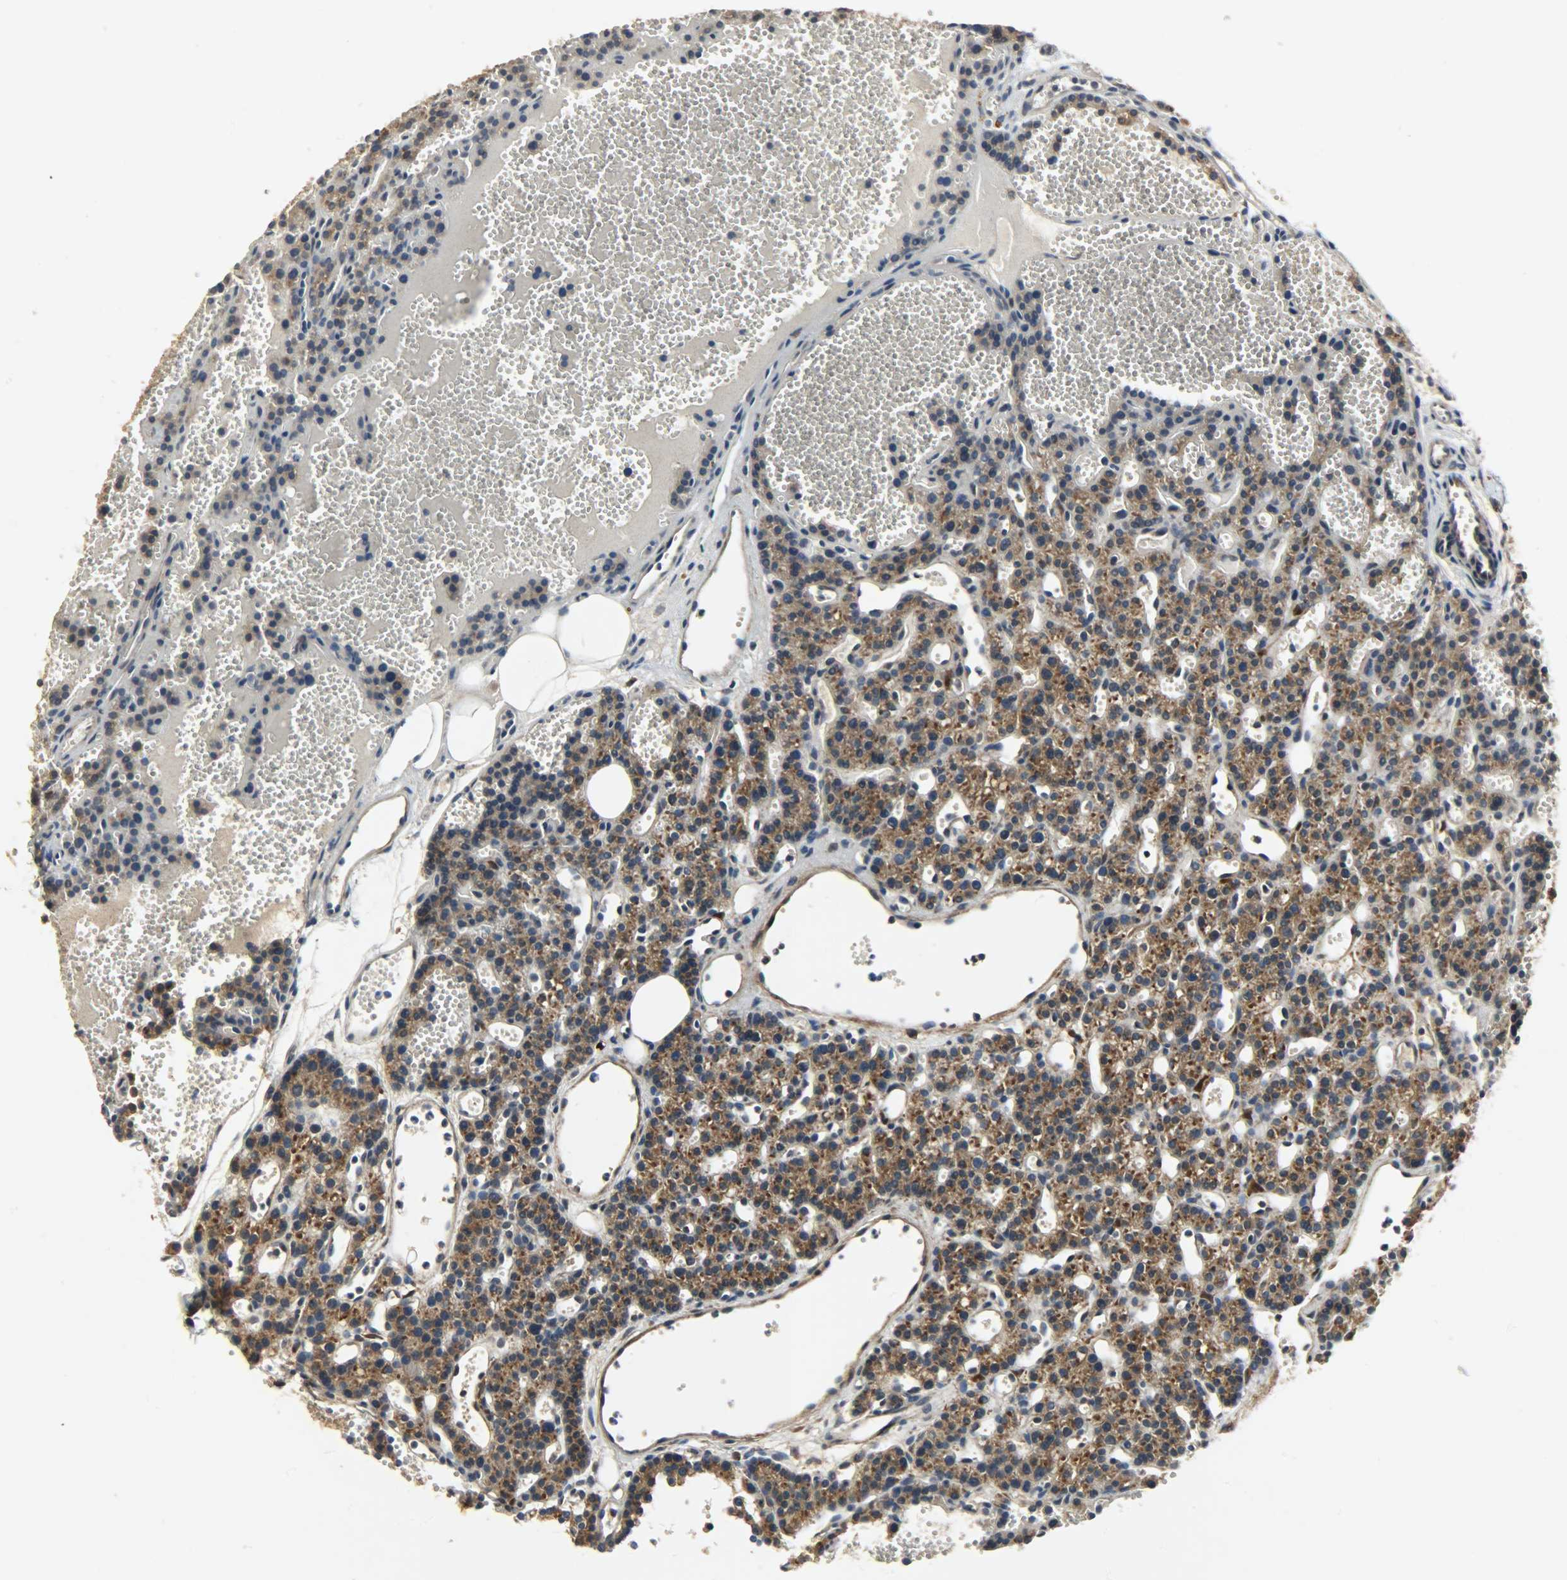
{"staining": {"intensity": "strong", "quantity": ">75%", "location": "cytoplasmic/membranous"}, "tissue": "parathyroid gland", "cell_type": "Glandular cells", "image_type": "normal", "snomed": [{"axis": "morphology", "description": "Normal tissue, NOS"}, {"axis": "topography", "description": "Parathyroid gland"}], "caption": "Protein expression analysis of normal human parathyroid gland reveals strong cytoplasmic/membranous positivity in about >75% of glandular cells. (DAB IHC with brightfield microscopy, high magnification).", "gene": "C1orf198", "patient": {"sex": "male", "age": 25}}